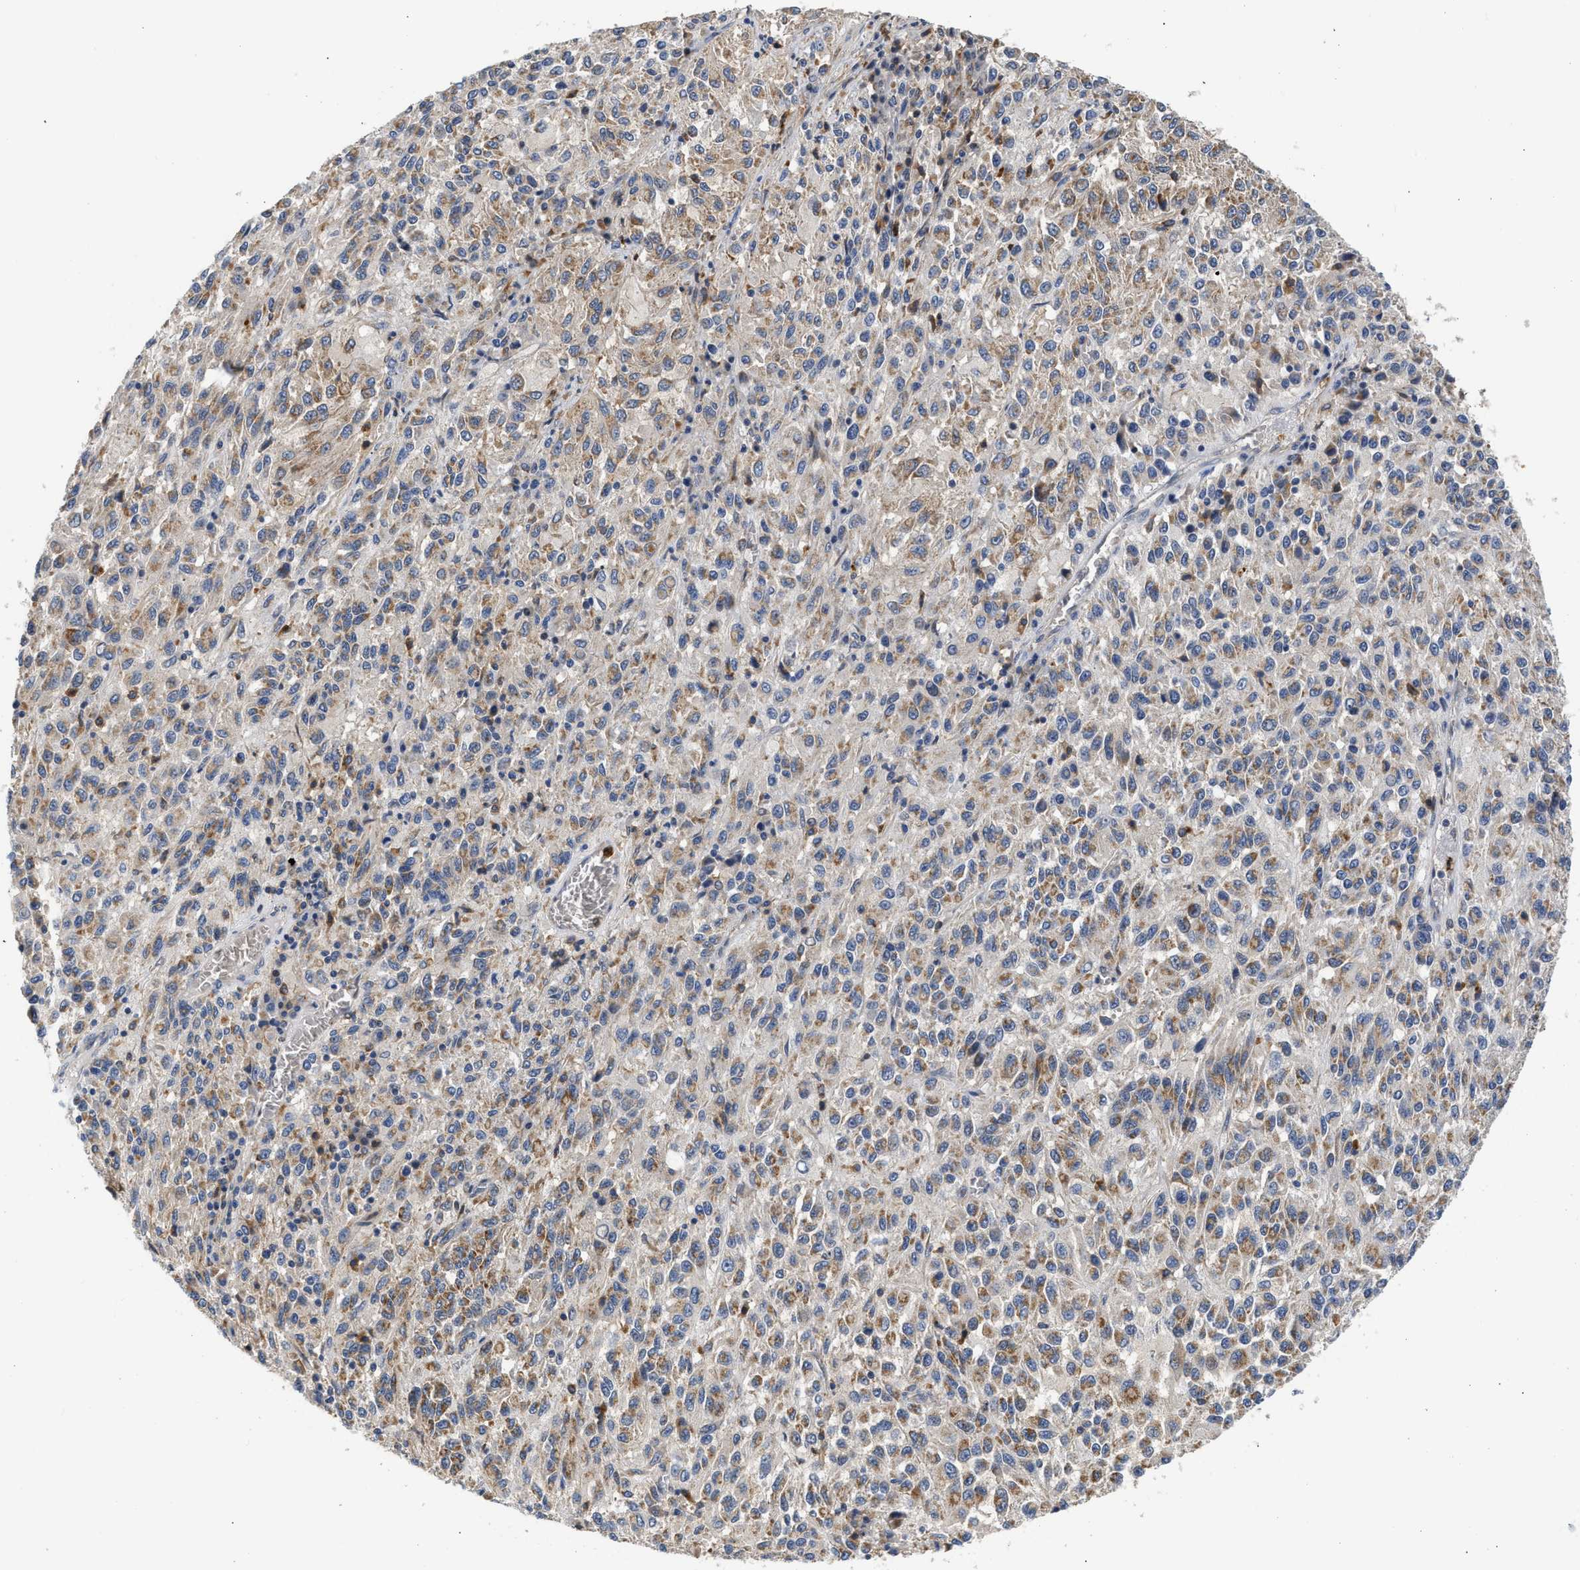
{"staining": {"intensity": "moderate", "quantity": ">75%", "location": "cytoplasmic/membranous"}, "tissue": "melanoma", "cell_type": "Tumor cells", "image_type": "cancer", "snomed": [{"axis": "morphology", "description": "Malignant melanoma, Metastatic site"}, {"axis": "topography", "description": "Lung"}], "caption": "Immunohistochemistry (IHC) staining of malignant melanoma (metastatic site), which exhibits medium levels of moderate cytoplasmic/membranous staining in approximately >75% of tumor cells indicating moderate cytoplasmic/membranous protein staining. The staining was performed using DAB (brown) for protein detection and nuclei were counterstained in hematoxylin (blue).", "gene": "RAB31", "patient": {"sex": "male", "age": 64}}